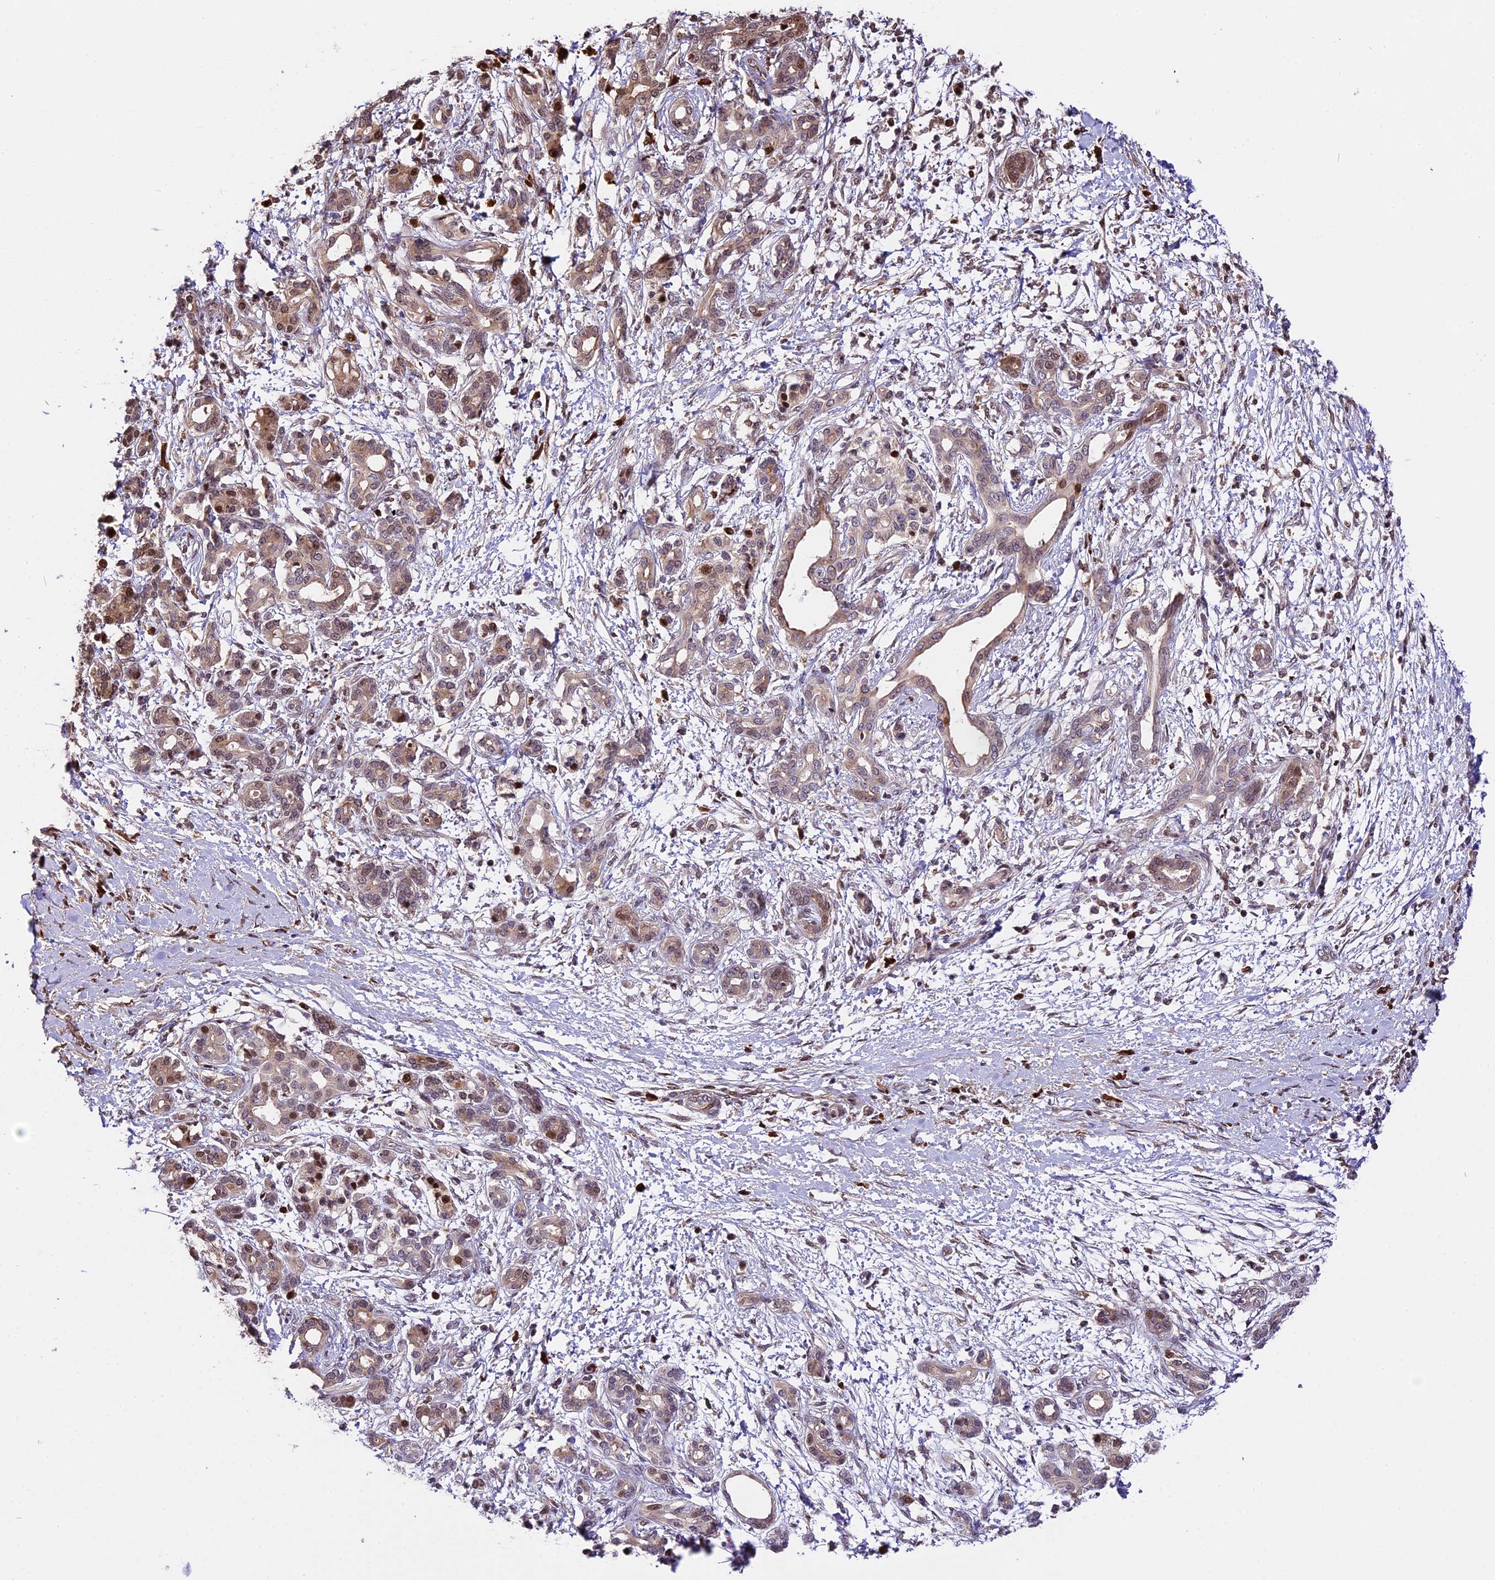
{"staining": {"intensity": "weak", "quantity": "25%-75%", "location": "cytoplasmic/membranous,nuclear"}, "tissue": "pancreatic cancer", "cell_type": "Tumor cells", "image_type": "cancer", "snomed": [{"axis": "morphology", "description": "Adenocarcinoma, NOS"}, {"axis": "topography", "description": "Pancreas"}], "caption": "A brown stain shows weak cytoplasmic/membranous and nuclear positivity of a protein in adenocarcinoma (pancreatic) tumor cells.", "gene": "HERPUD1", "patient": {"sex": "female", "age": 55}}